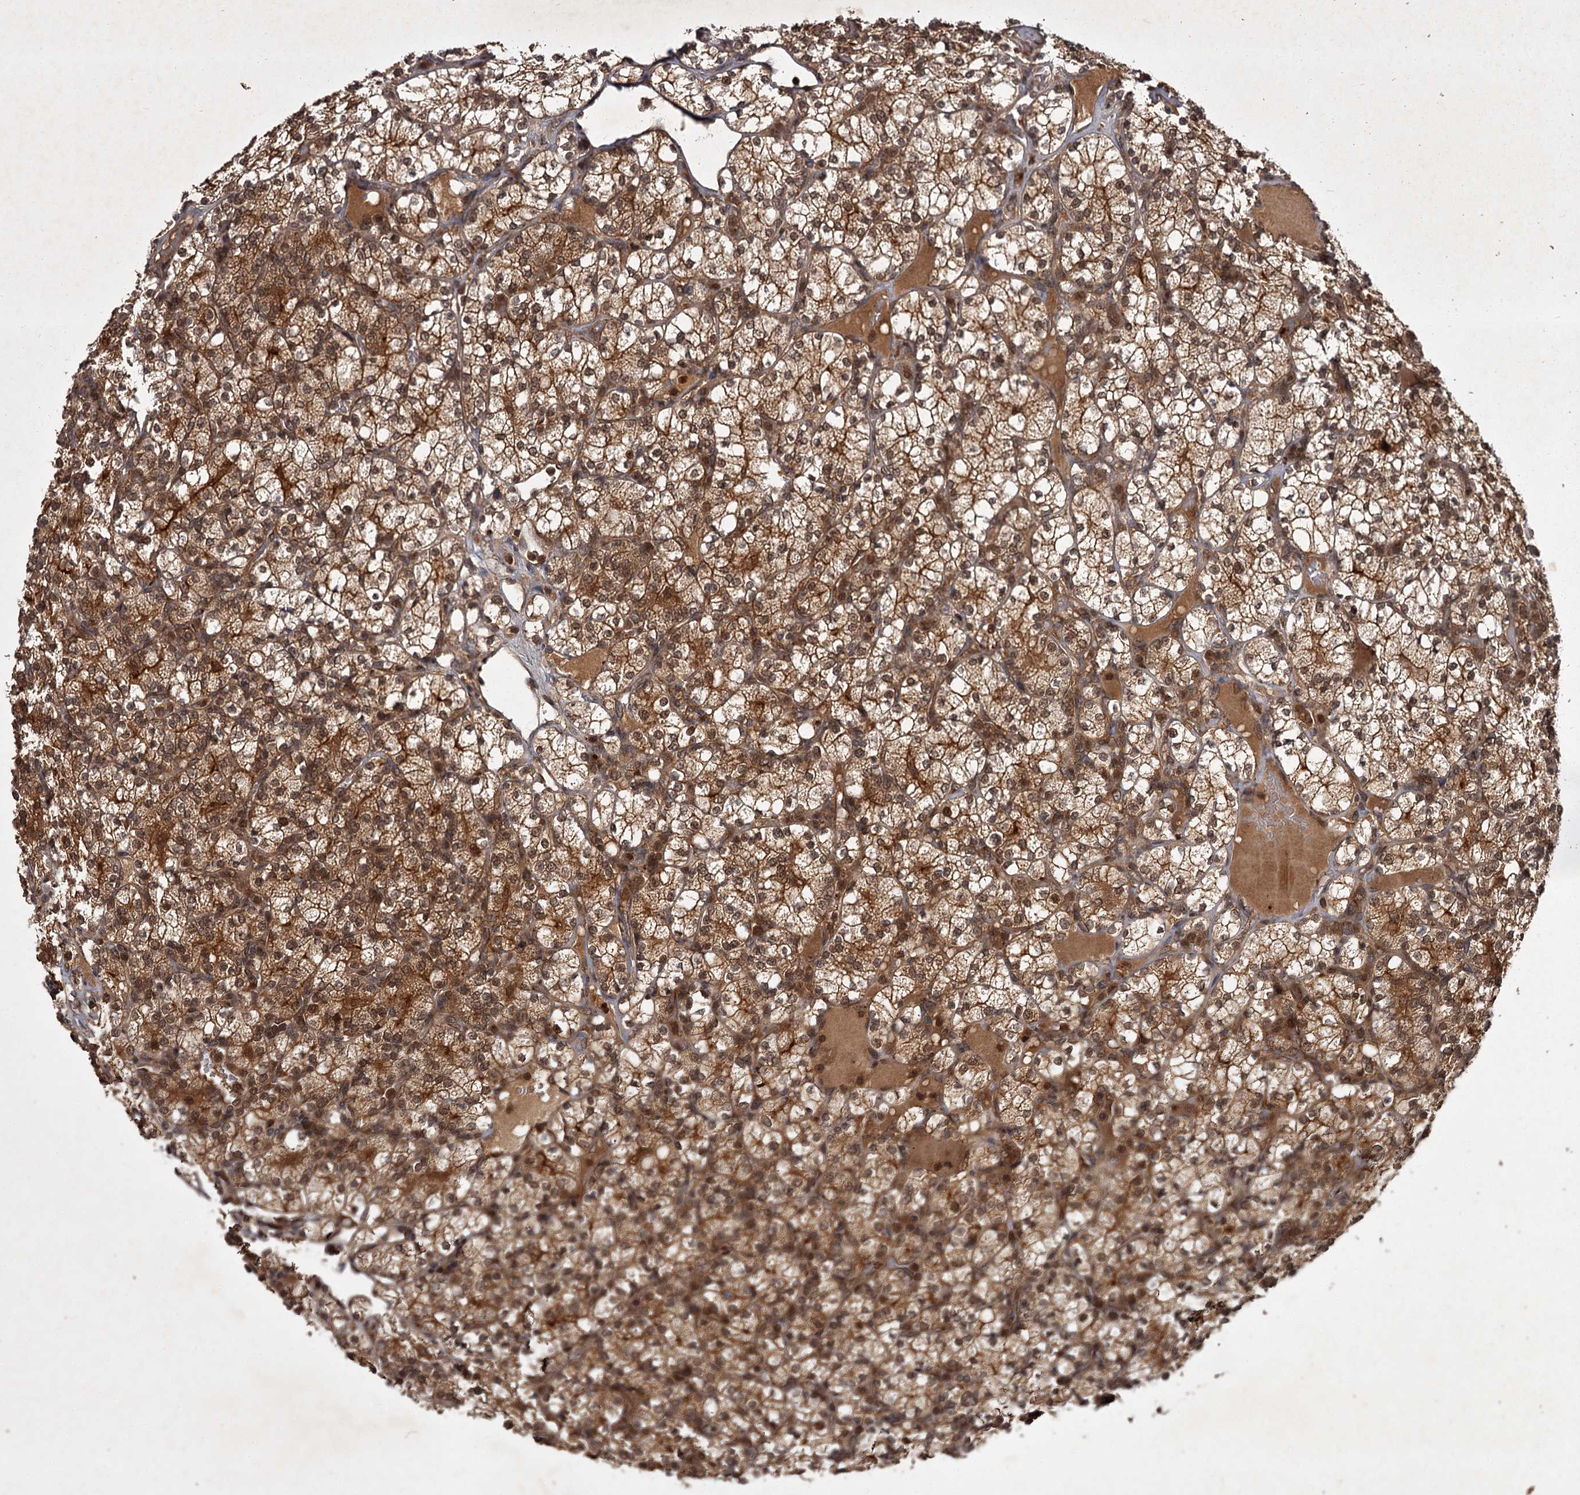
{"staining": {"intensity": "strong", "quantity": ">75%", "location": "cytoplasmic/membranous"}, "tissue": "renal cancer", "cell_type": "Tumor cells", "image_type": "cancer", "snomed": [{"axis": "morphology", "description": "Adenocarcinoma, NOS"}, {"axis": "topography", "description": "Kidney"}], "caption": "Immunohistochemistry staining of adenocarcinoma (renal), which displays high levels of strong cytoplasmic/membranous expression in approximately >75% of tumor cells indicating strong cytoplasmic/membranous protein positivity. The staining was performed using DAB (3,3'-diaminobenzidine) (brown) for protein detection and nuclei were counterstained in hematoxylin (blue).", "gene": "TBC1D23", "patient": {"sex": "male", "age": 77}}